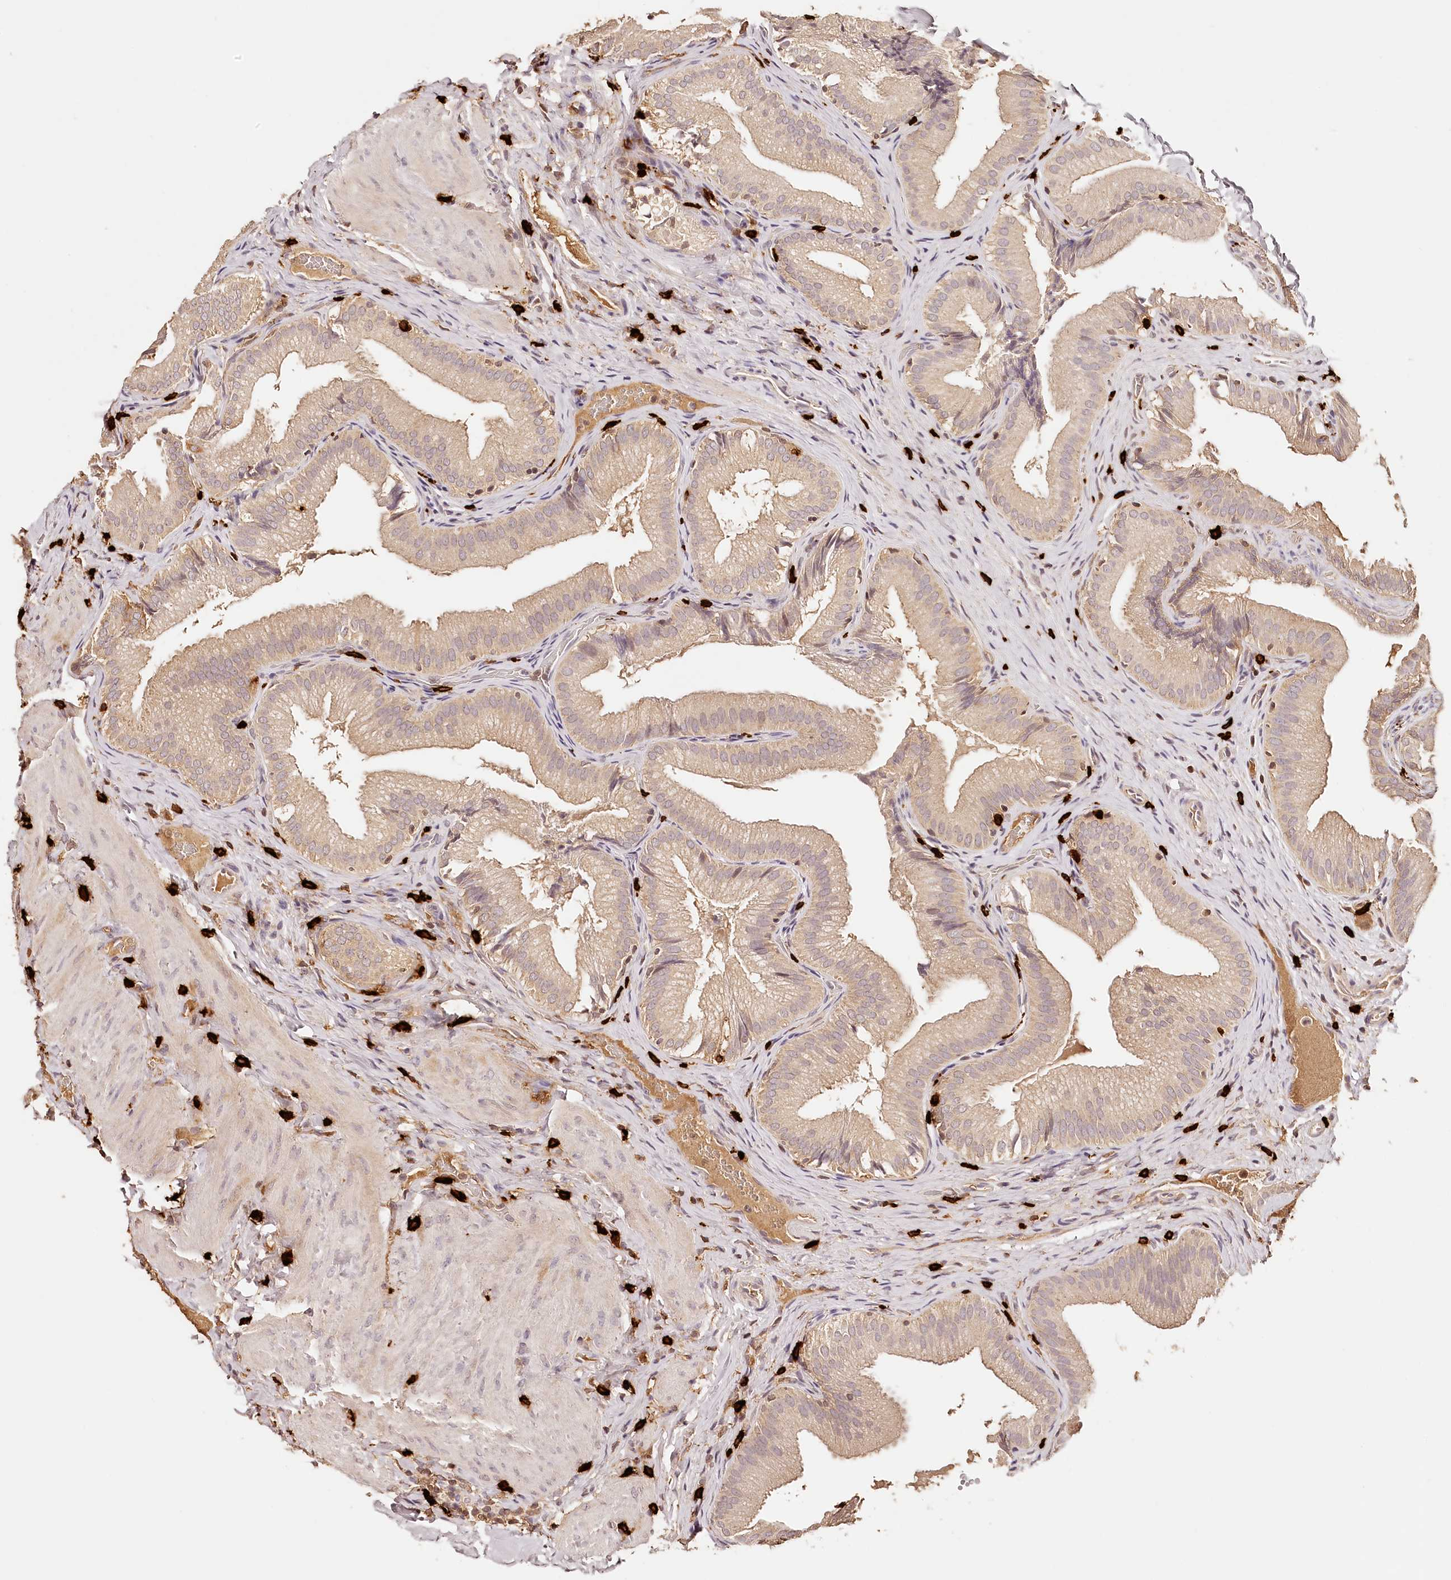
{"staining": {"intensity": "weak", "quantity": "25%-75%", "location": "cytoplasmic/membranous"}, "tissue": "gallbladder", "cell_type": "Glandular cells", "image_type": "normal", "snomed": [{"axis": "morphology", "description": "Normal tissue, NOS"}, {"axis": "topography", "description": "Gallbladder"}], "caption": "Immunohistochemistry (DAB) staining of normal gallbladder displays weak cytoplasmic/membranous protein staining in approximately 25%-75% of glandular cells. The staining was performed using DAB, with brown indicating positive protein expression. Nuclei are stained blue with hematoxylin.", "gene": "SYNGR1", "patient": {"sex": "female", "age": 30}}